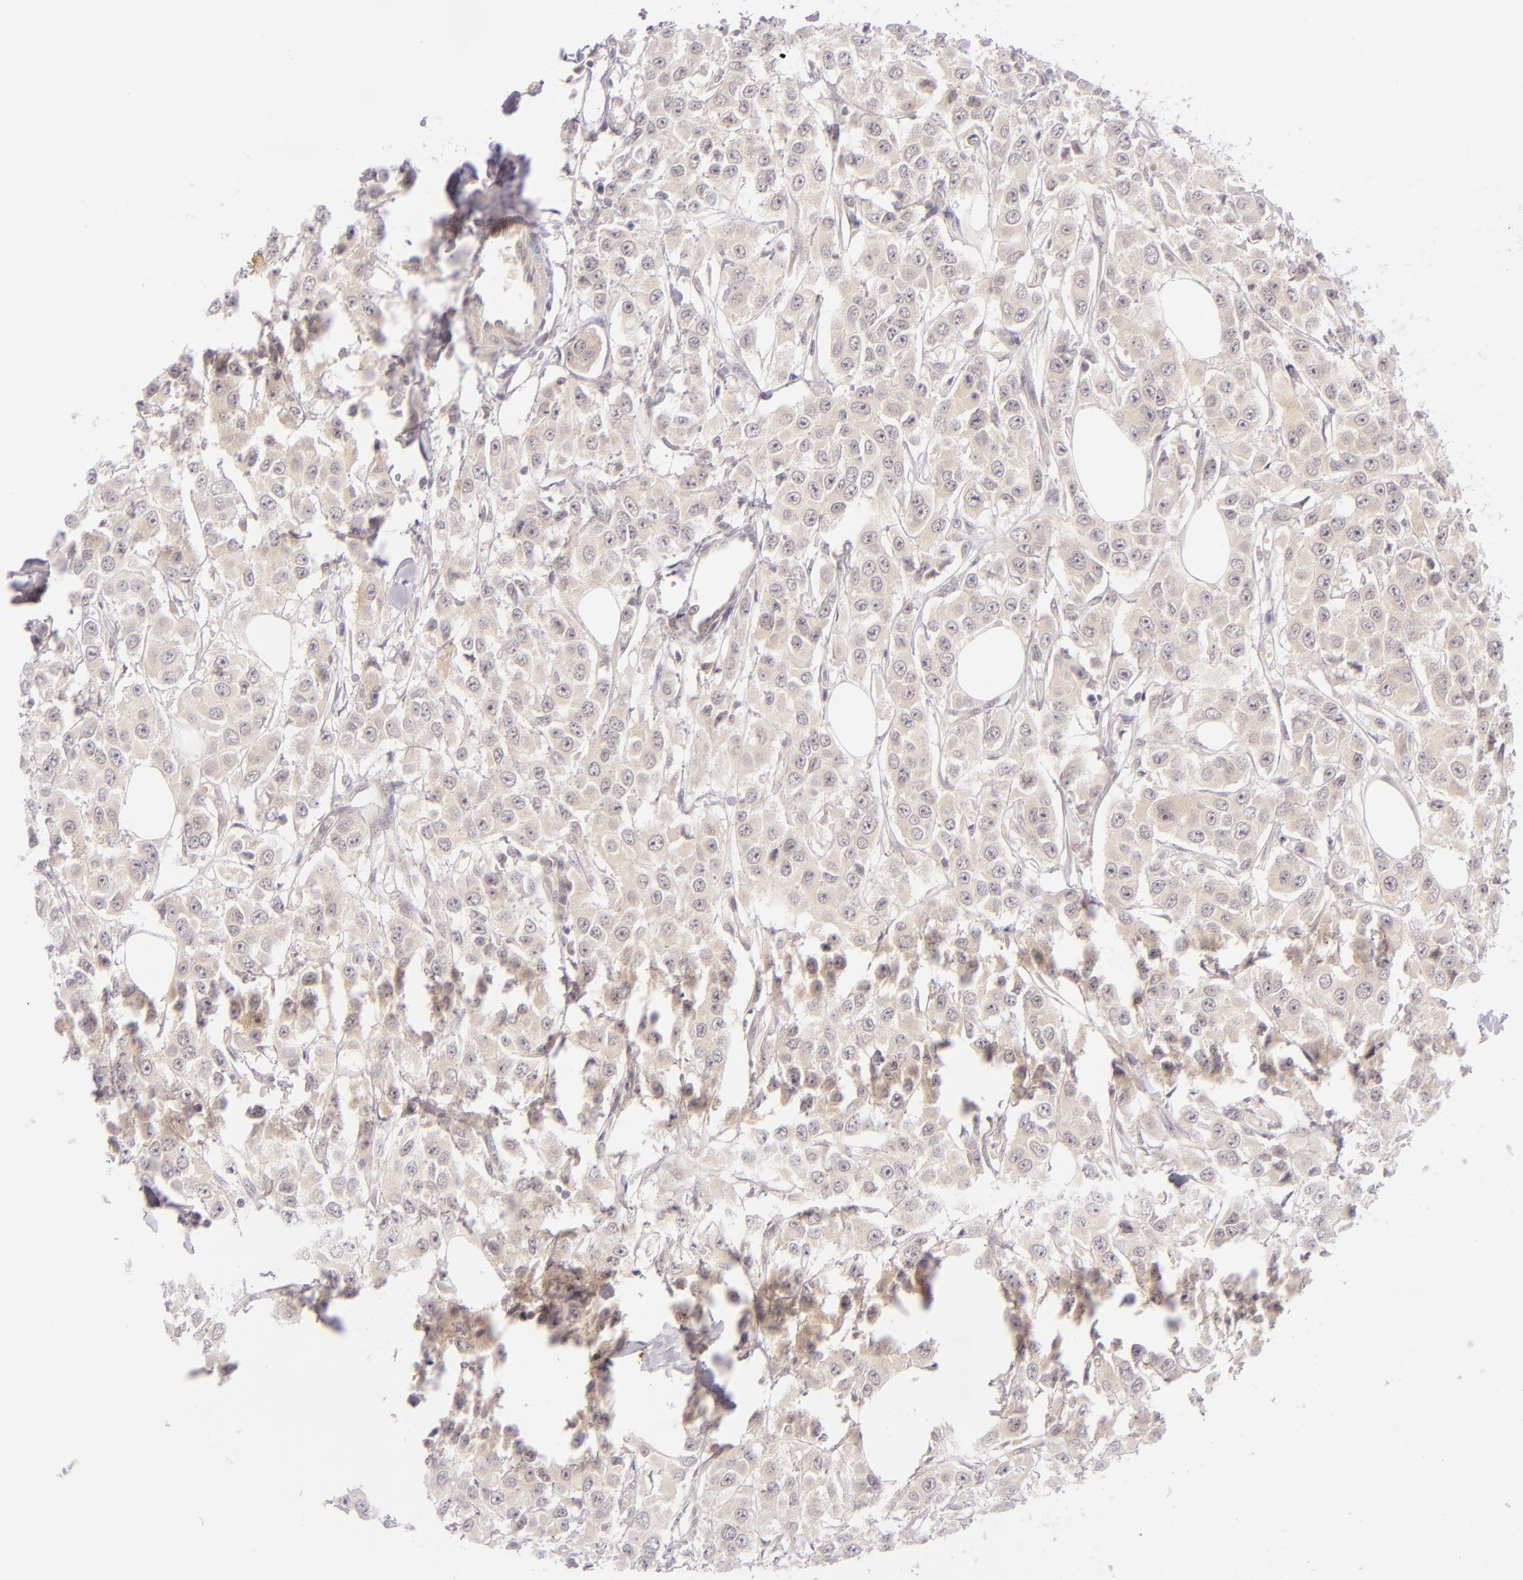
{"staining": {"intensity": "weak", "quantity": "25%-75%", "location": "cytoplasmic/membranous"}, "tissue": "breast cancer", "cell_type": "Tumor cells", "image_type": "cancer", "snomed": [{"axis": "morphology", "description": "Duct carcinoma"}, {"axis": "topography", "description": "Breast"}], "caption": "IHC photomicrograph of neoplastic tissue: breast cancer (infiltrating ductal carcinoma) stained using immunohistochemistry (IHC) demonstrates low levels of weak protein expression localized specifically in the cytoplasmic/membranous of tumor cells, appearing as a cytoplasmic/membranous brown color.", "gene": "CASP8", "patient": {"sex": "female", "age": 58}}